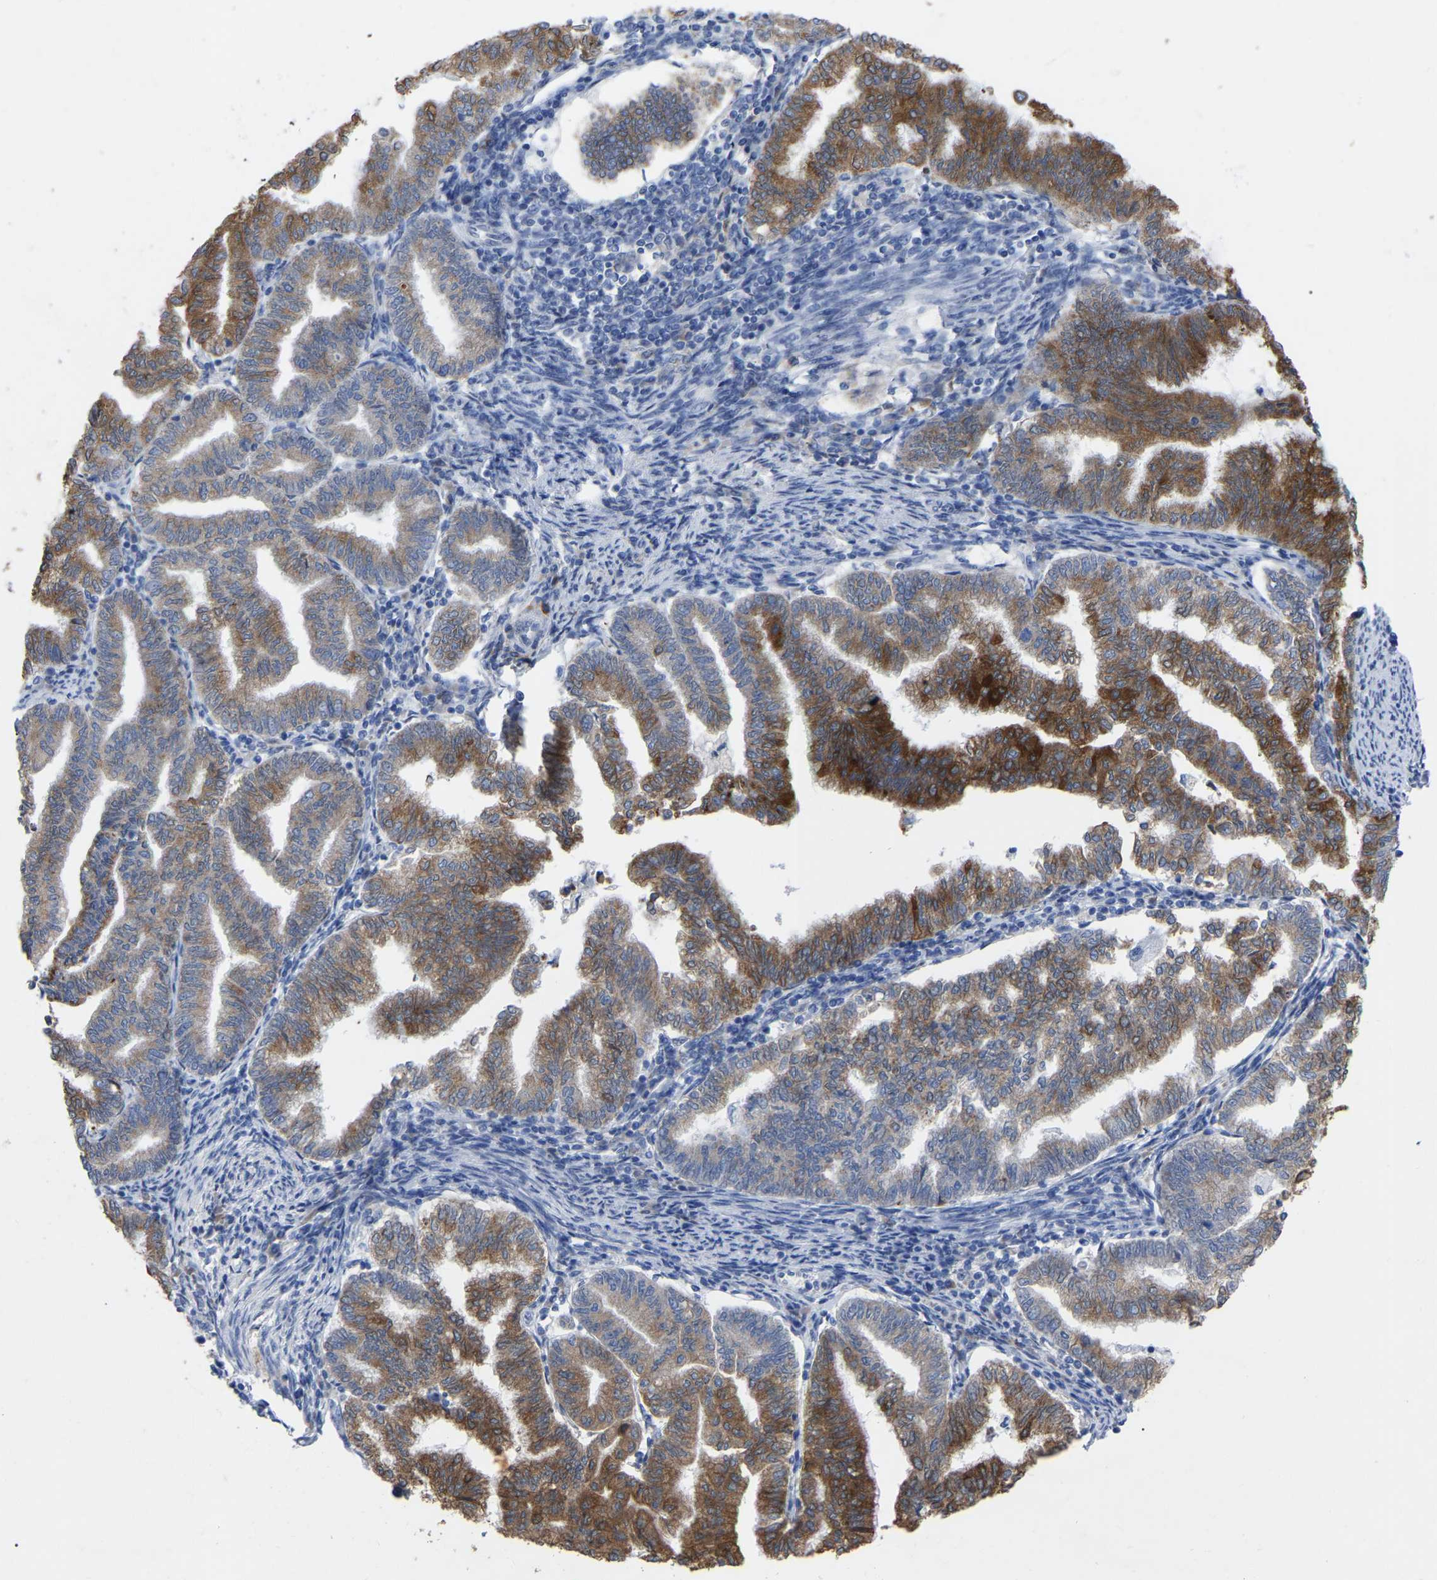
{"staining": {"intensity": "strong", "quantity": ">75%", "location": "cytoplasmic/membranous"}, "tissue": "endometrial cancer", "cell_type": "Tumor cells", "image_type": "cancer", "snomed": [{"axis": "morphology", "description": "Polyp, NOS"}, {"axis": "morphology", "description": "Adenocarcinoma, NOS"}, {"axis": "morphology", "description": "Adenoma, NOS"}, {"axis": "topography", "description": "Endometrium"}], "caption": "Immunohistochemical staining of human endometrial cancer displays strong cytoplasmic/membranous protein staining in about >75% of tumor cells.", "gene": "STRIP2", "patient": {"sex": "female", "age": 79}}